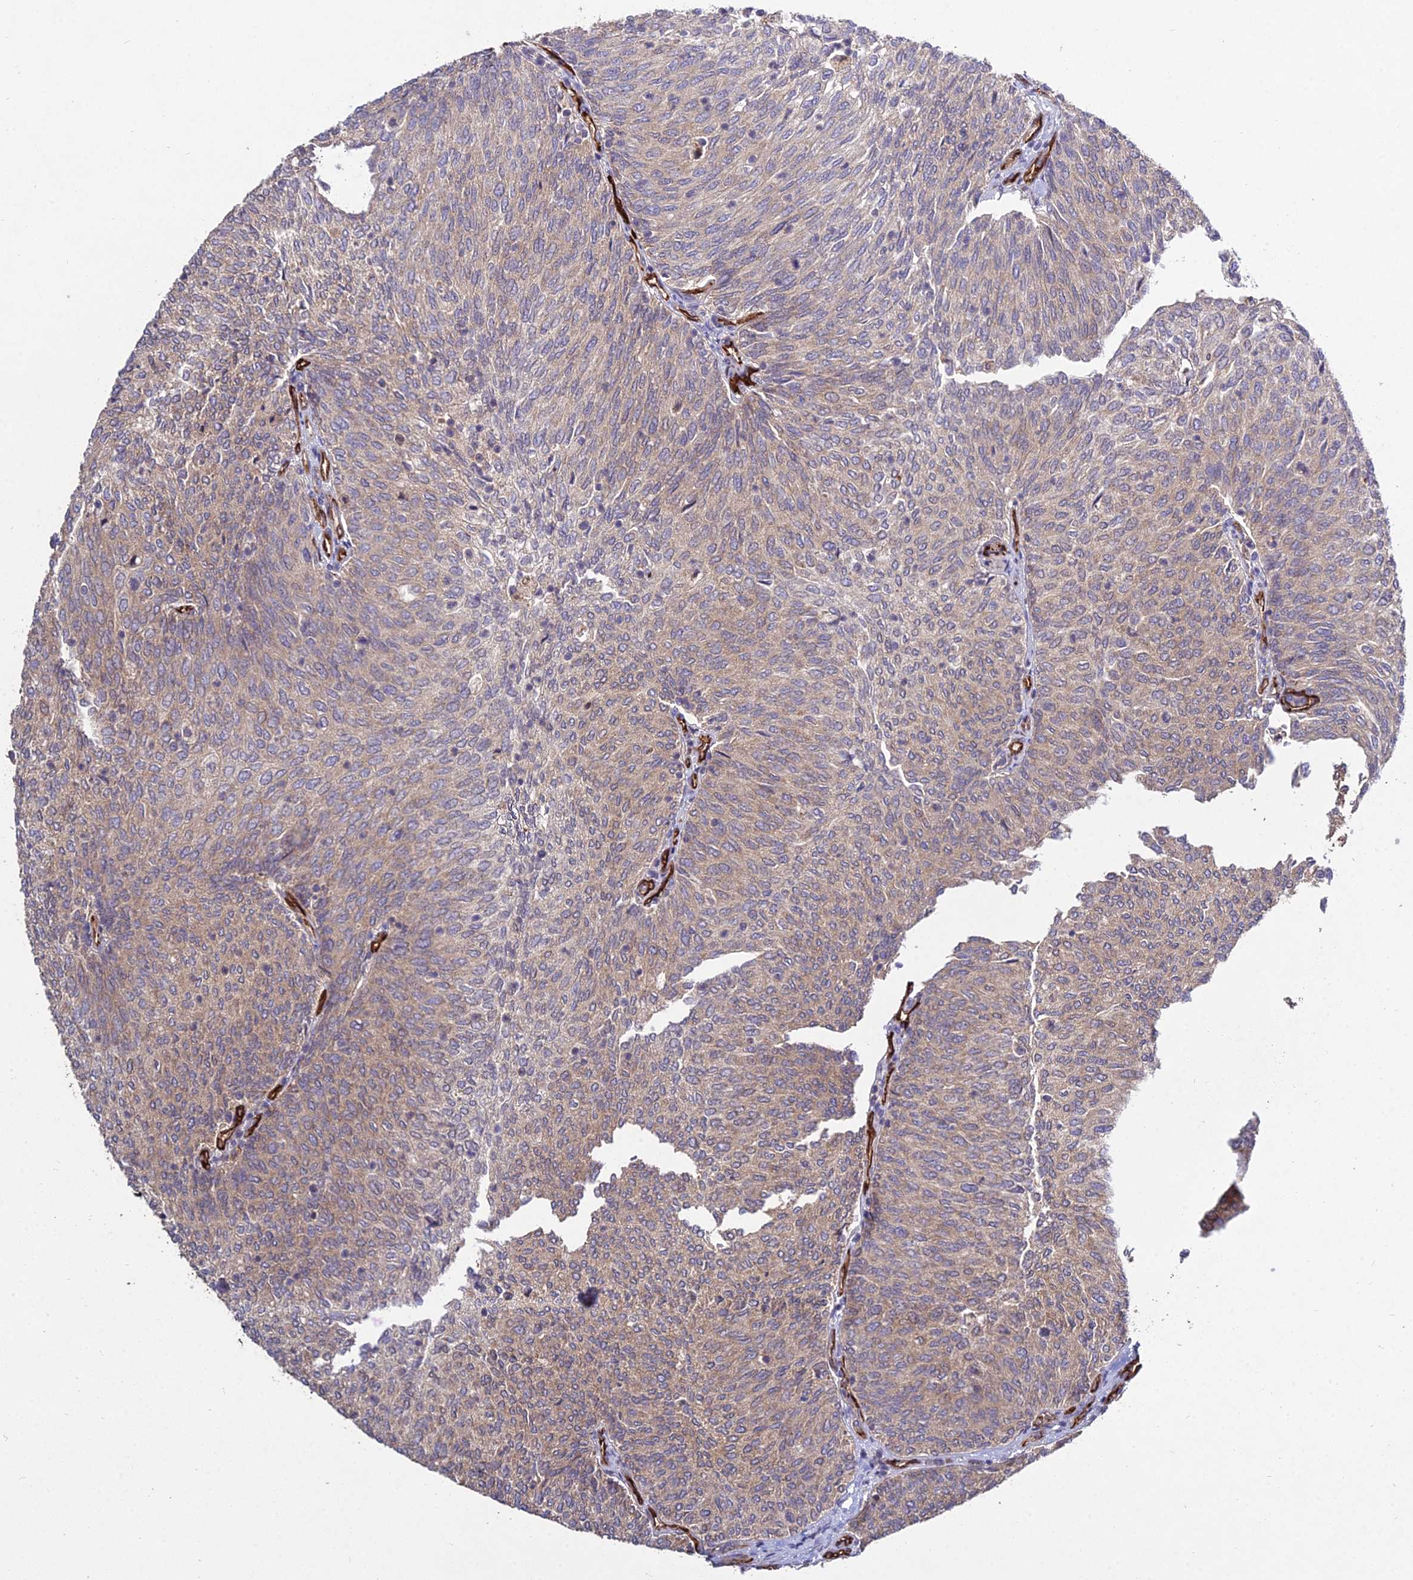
{"staining": {"intensity": "moderate", "quantity": "25%-75%", "location": "cytoplasmic/membranous"}, "tissue": "urothelial cancer", "cell_type": "Tumor cells", "image_type": "cancer", "snomed": [{"axis": "morphology", "description": "Urothelial carcinoma, High grade"}, {"axis": "topography", "description": "Urinary bladder"}], "caption": "Urothelial carcinoma (high-grade) tissue displays moderate cytoplasmic/membranous expression in approximately 25%-75% of tumor cells", "gene": "GRTP1", "patient": {"sex": "female", "age": 79}}